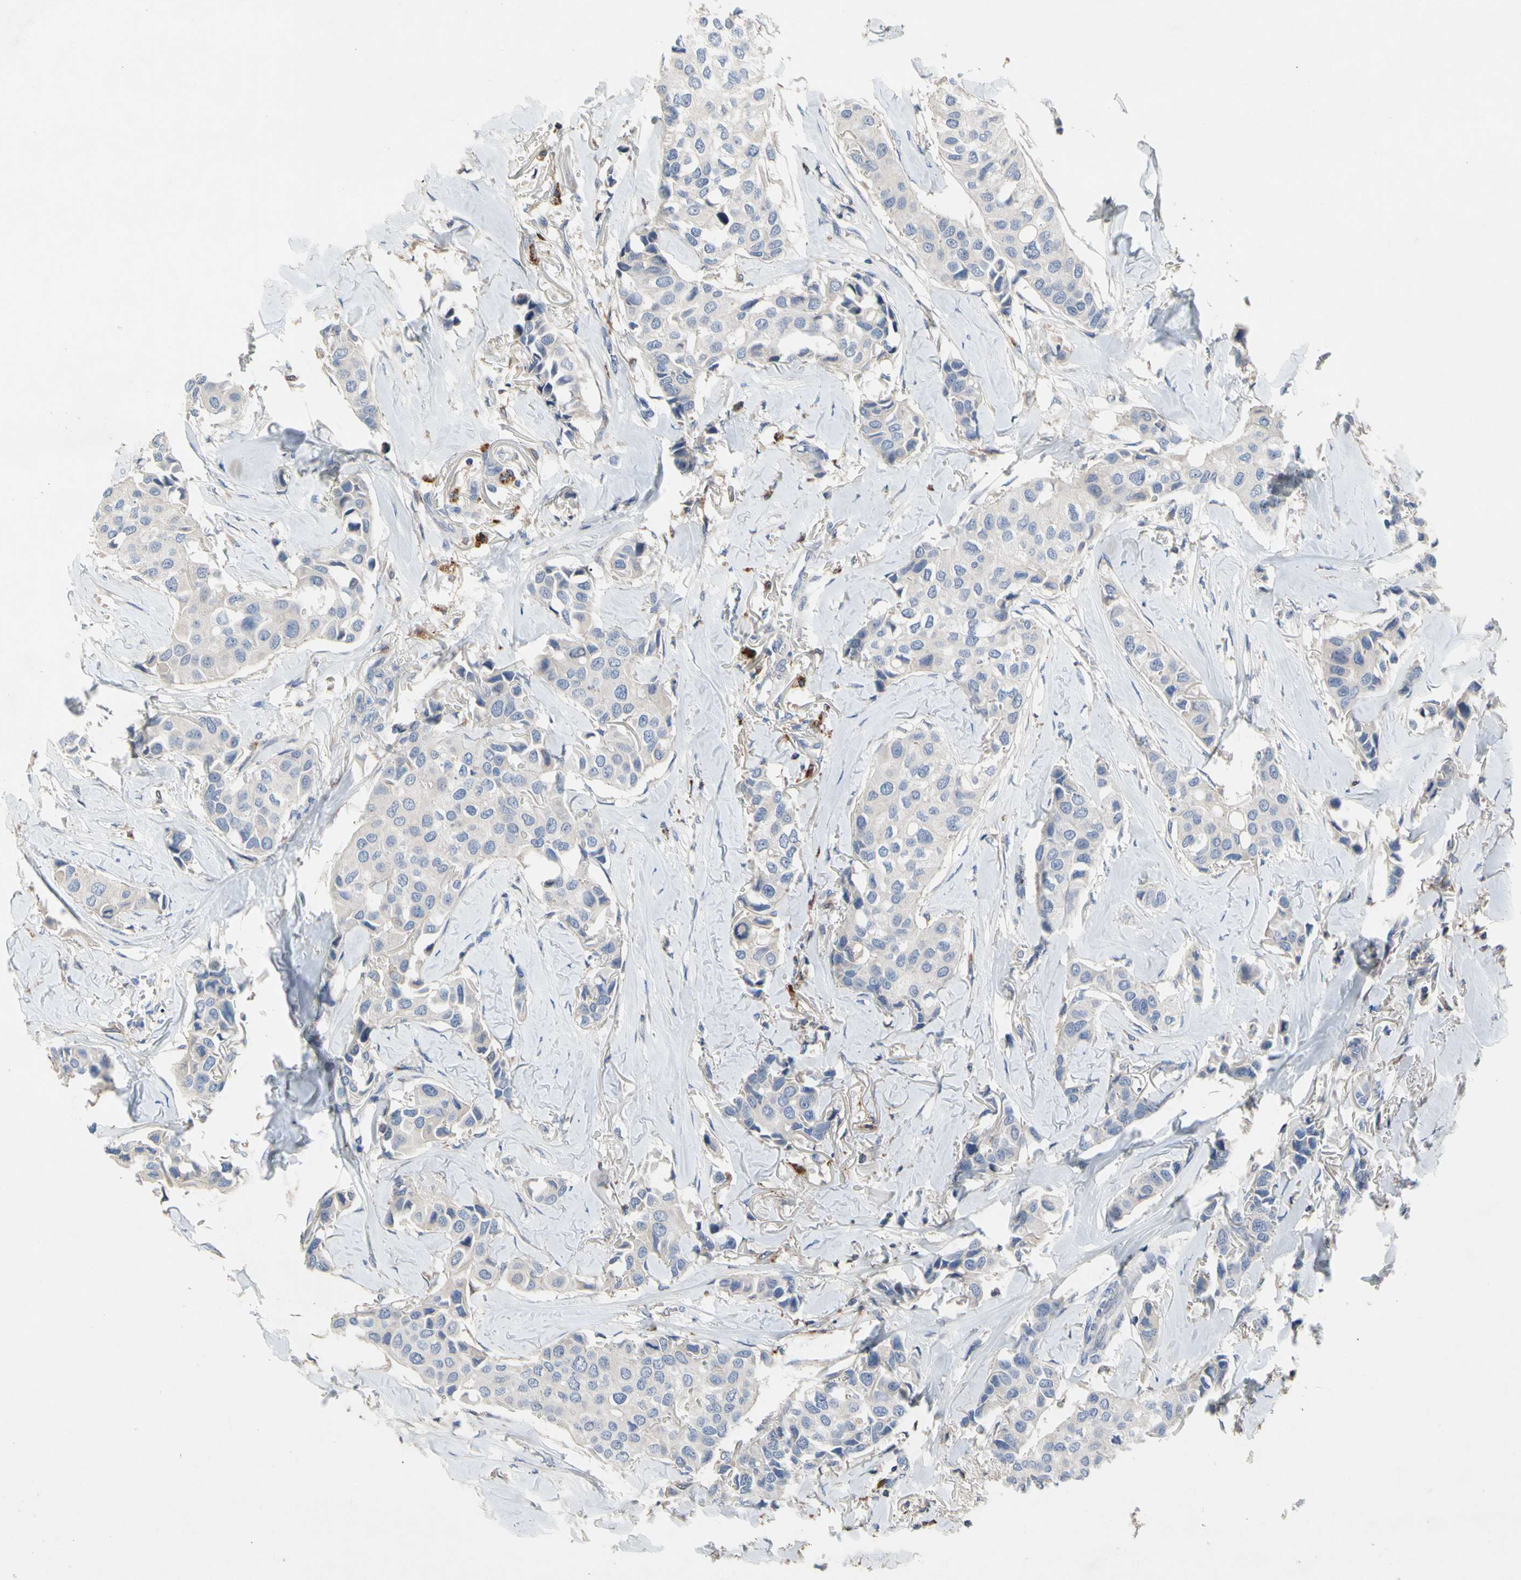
{"staining": {"intensity": "weak", "quantity": "<25%", "location": "cytoplasmic/membranous"}, "tissue": "breast cancer", "cell_type": "Tumor cells", "image_type": "cancer", "snomed": [{"axis": "morphology", "description": "Duct carcinoma"}, {"axis": "topography", "description": "Breast"}], "caption": "A micrograph of human breast cancer is negative for staining in tumor cells.", "gene": "ADA2", "patient": {"sex": "female", "age": 80}}